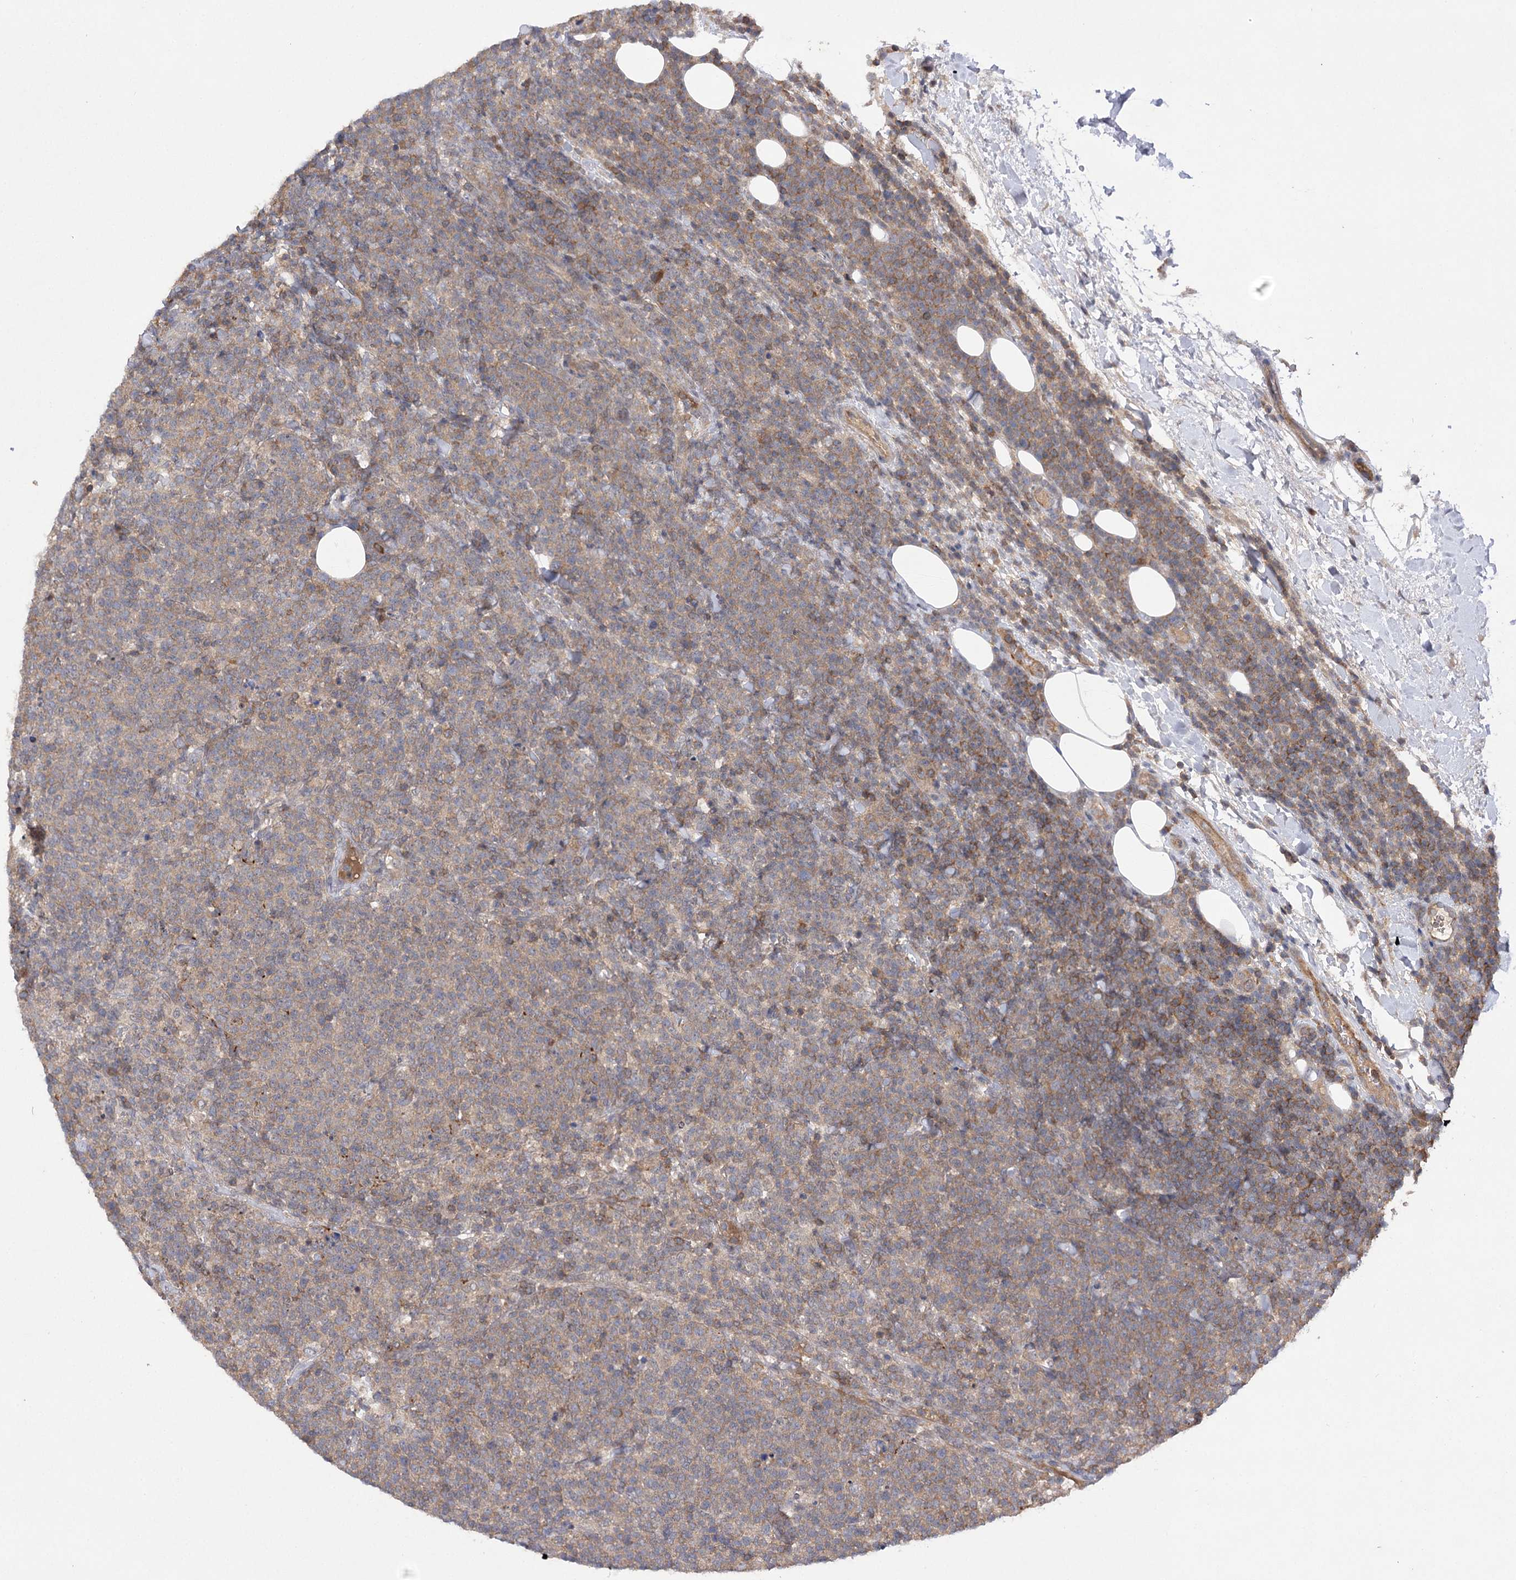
{"staining": {"intensity": "moderate", "quantity": "25%-75%", "location": "cytoplasmic/membranous"}, "tissue": "lymphoma", "cell_type": "Tumor cells", "image_type": "cancer", "snomed": [{"axis": "morphology", "description": "Malignant lymphoma, non-Hodgkin's type, High grade"}, {"axis": "topography", "description": "Lymph node"}], "caption": "Malignant lymphoma, non-Hodgkin's type (high-grade) stained with a protein marker shows moderate staining in tumor cells.", "gene": "BCR", "patient": {"sex": "male", "age": 61}}